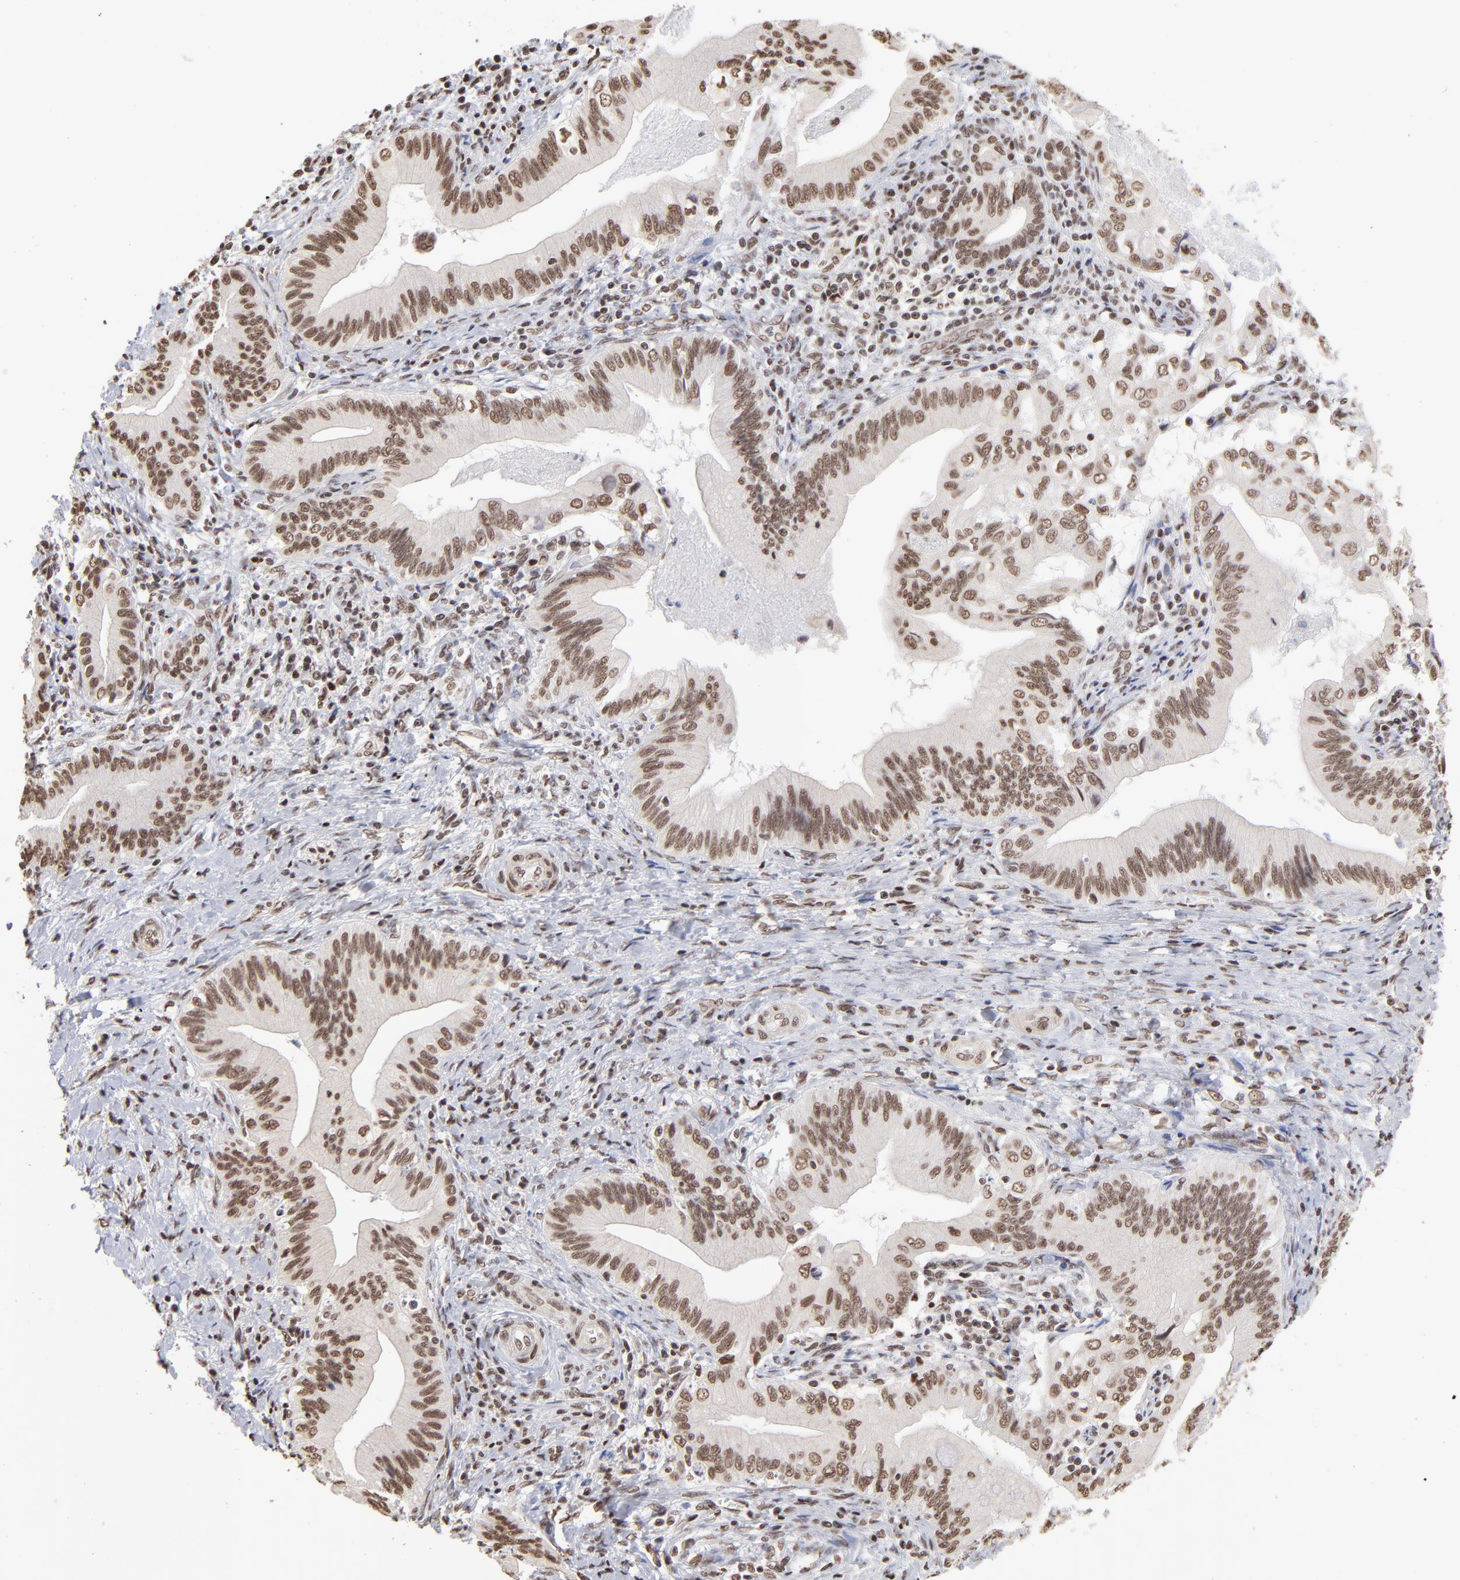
{"staining": {"intensity": "moderate", "quantity": ">75%", "location": "nuclear"}, "tissue": "liver cancer", "cell_type": "Tumor cells", "image_type": "cancer", "snomed": [{"axis": "morphology", "description": "Cholangiocarcinoma"}, {"axis": "topography", "description": "Liver"}], "caption": "Liver cancer tissue demonstrates moderate nuclear expression in approximately >75% of tumor cells (Brightfield microscopy of DAB IHC at high magnification).", "gene": "ZNF3", "patient": {"sex": "male", "age": 58}}